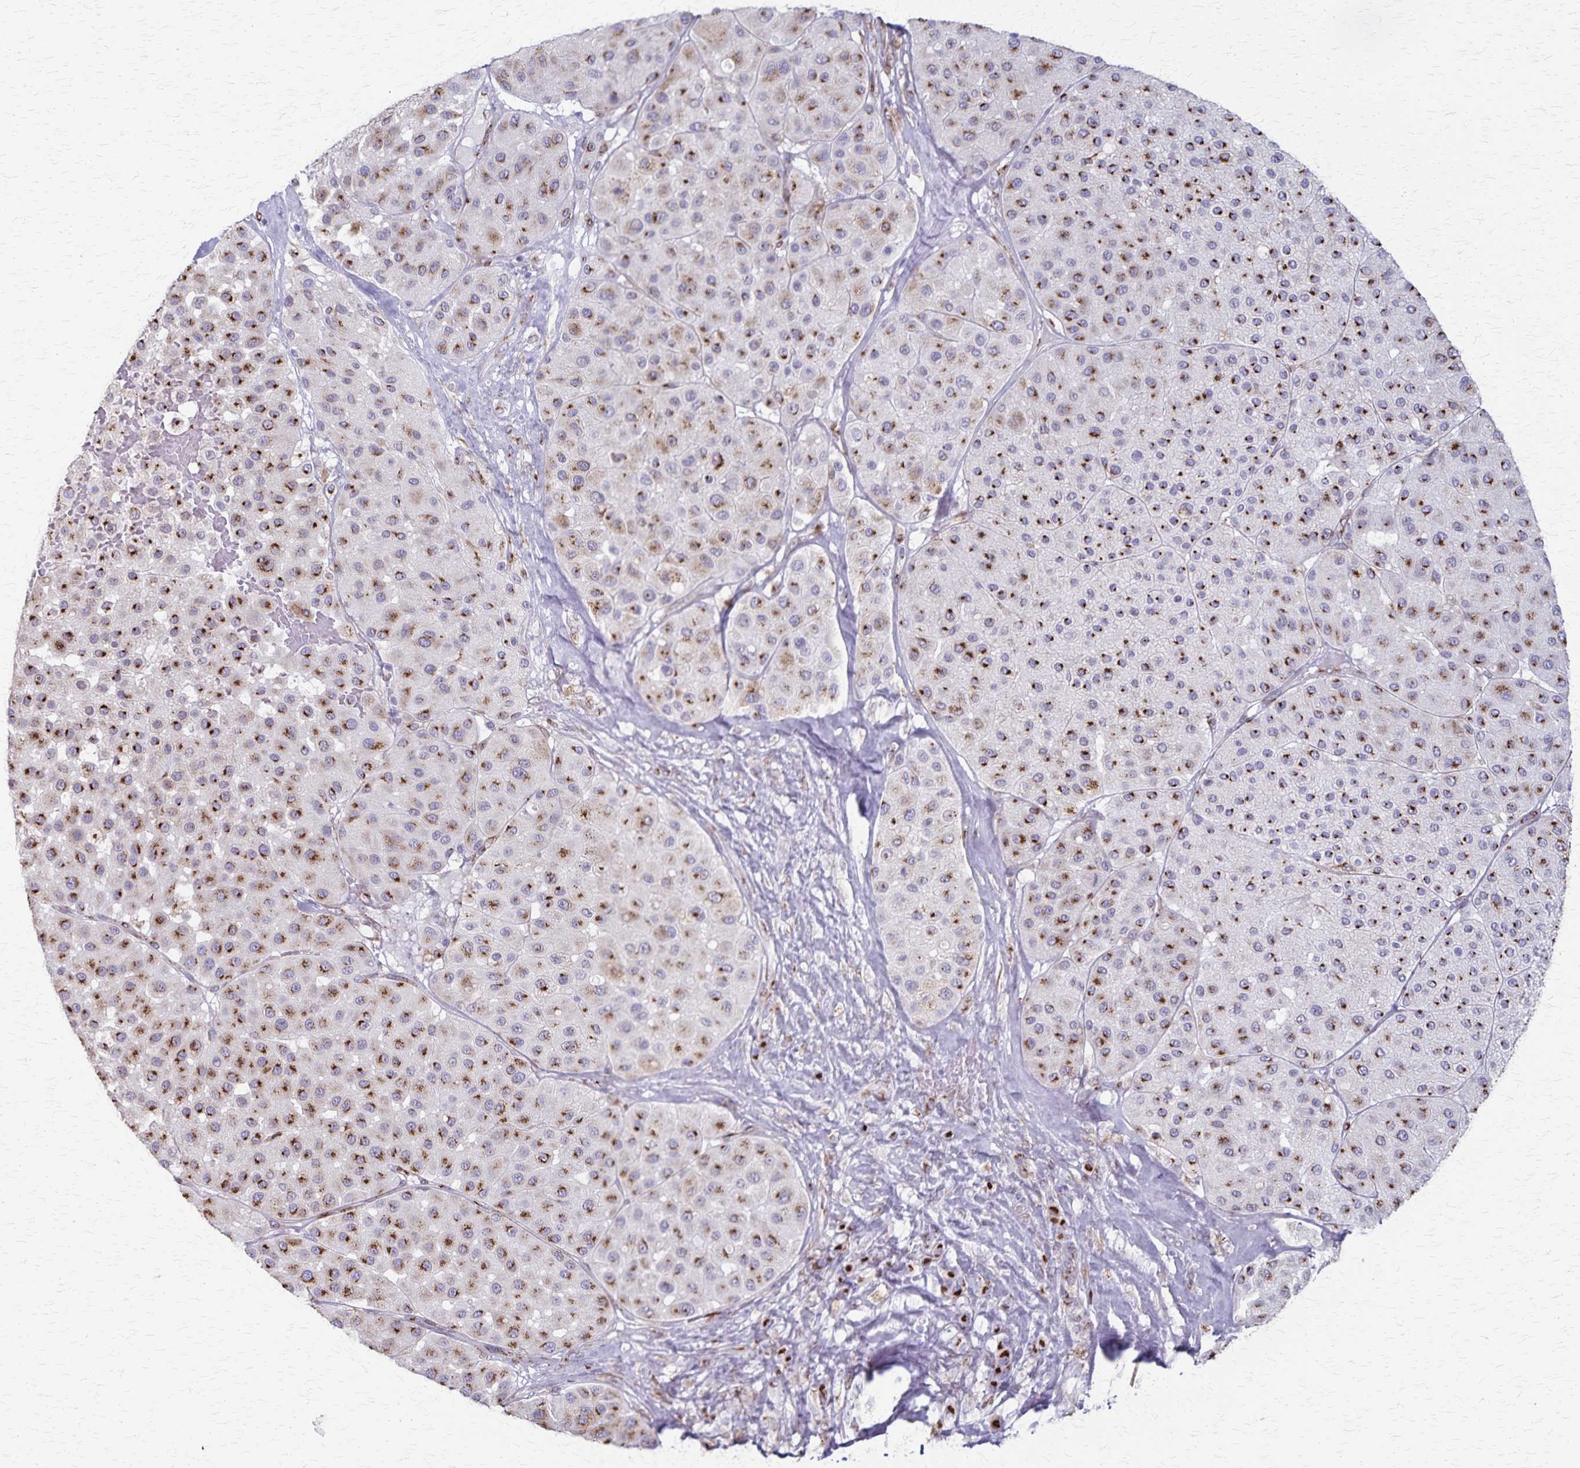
{"staining": {"intensity": "strong", "quantity": ">75%", "location": "cytoplasmic/membranous"}, "tissue": "melanoma", "cell_type": "Tumor cells", "image_type": "cancer", "snomed": [{"axis": "morphology", "description": "Malignant melanoma, Metastatic site"}, {"axis": "topography", "description": "Smooth muscle"}], "caption": "Immunohistochemical staining of melanoma shows high levels of strong cytoplasmic/membranous protein positivity in about >75% of tumor cells. (DAB IHC, brown staining for protein, blue staining for nuclei).", "gene": "MCFD2", "patient": {"sex": "male", "age": 41}}